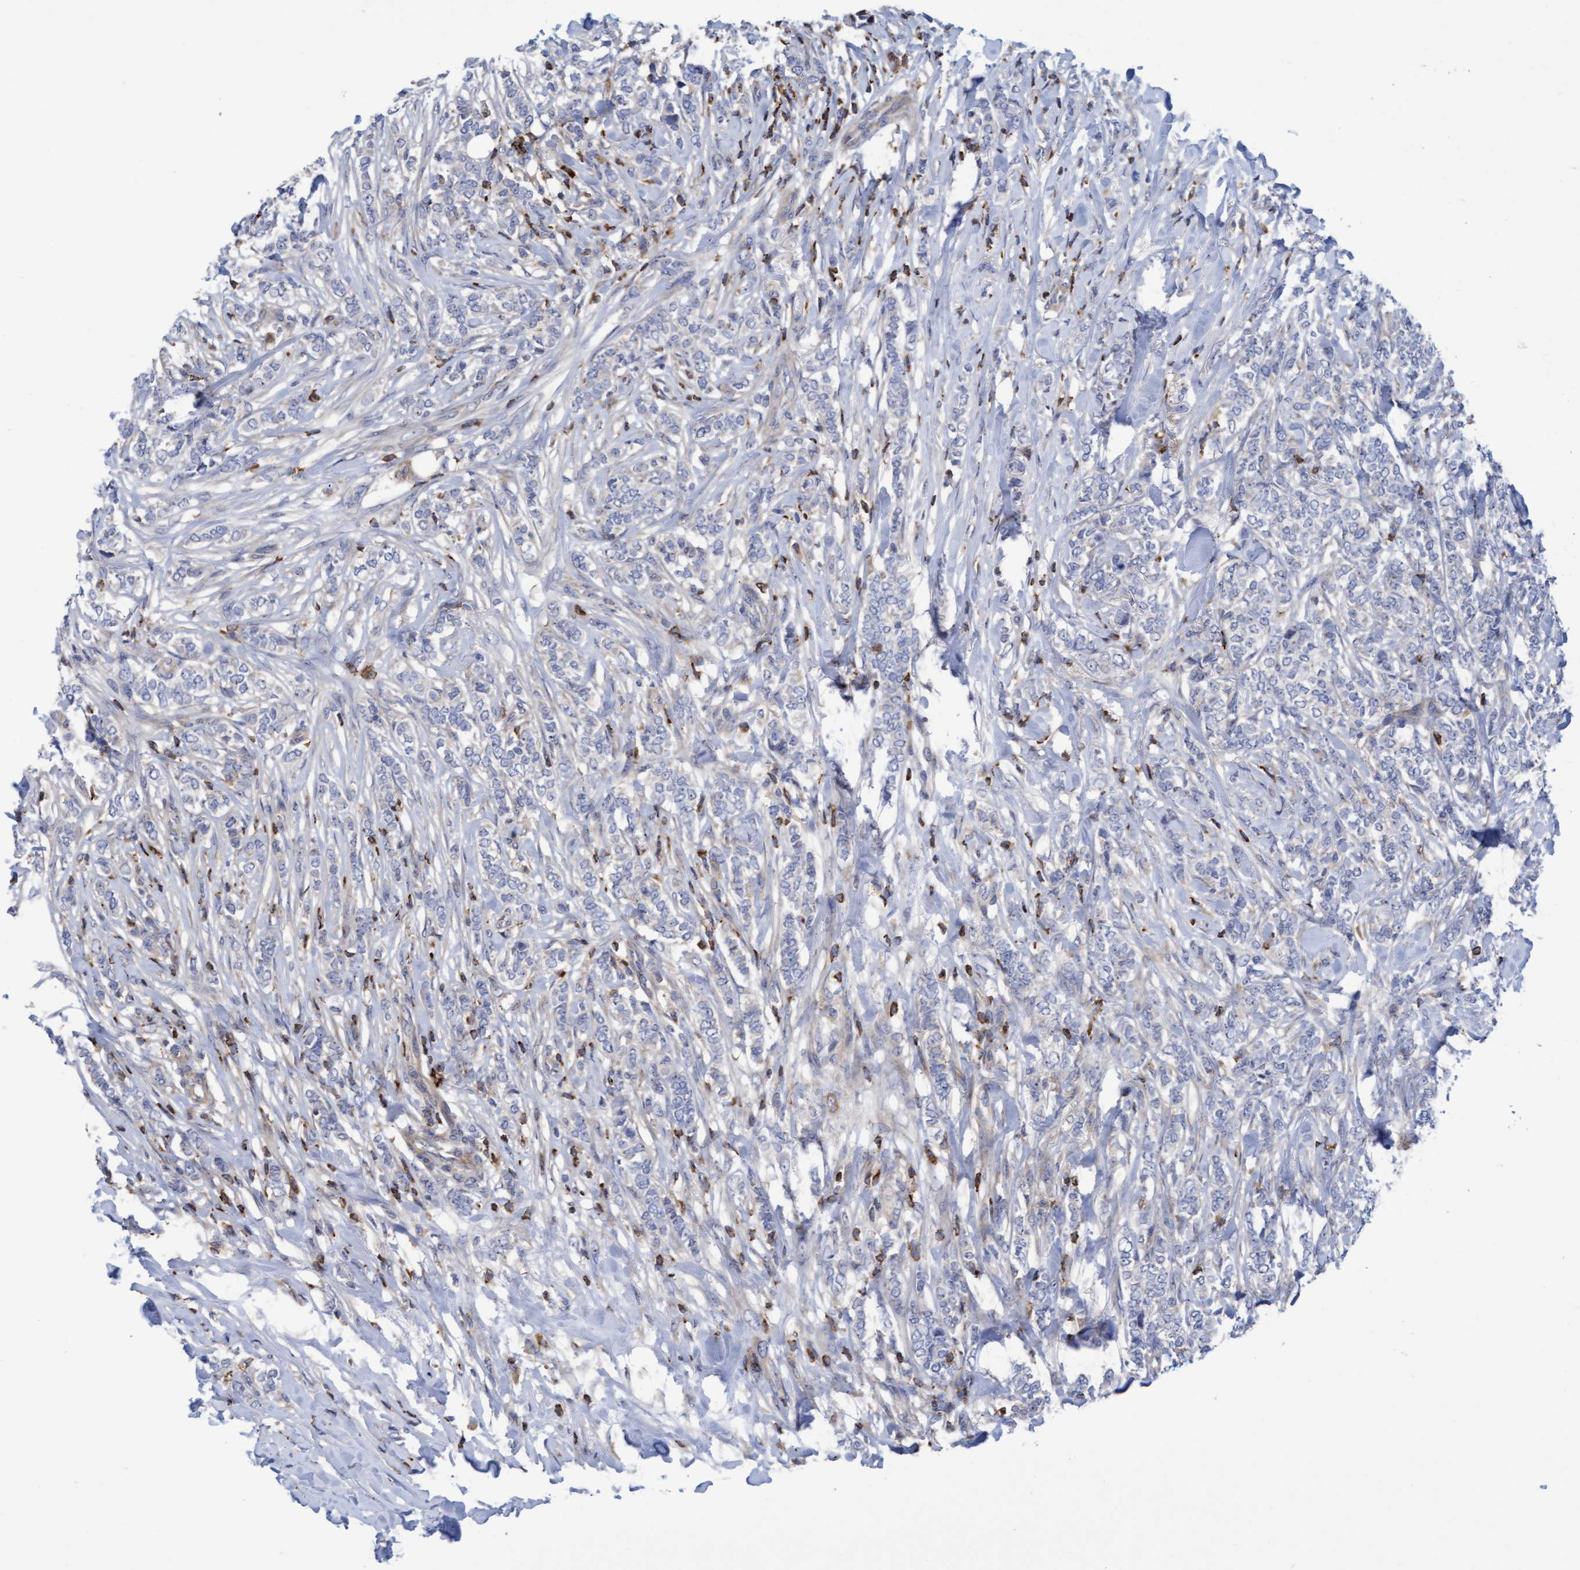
{"staining": {"intensity": "negative", "quantity": "none", "location": "none"}, "tissue": "breast cancer", "cell_type": "Tumor cells", "image_type": "cancer", "snomed": [{"axis": "morphology", "description": "Lobular carcinoma"}, {"axis": "topography", "description": "Skin"}, {"axis": "topography", "description": "Breast"}], "caption": "Human breast cancer stained for a protein using immunohistochemistry (IHC) demonstrates no expression in tumor cells.", "gene": "FNBP1", "patient": {"sex": "female", "age": 46}}